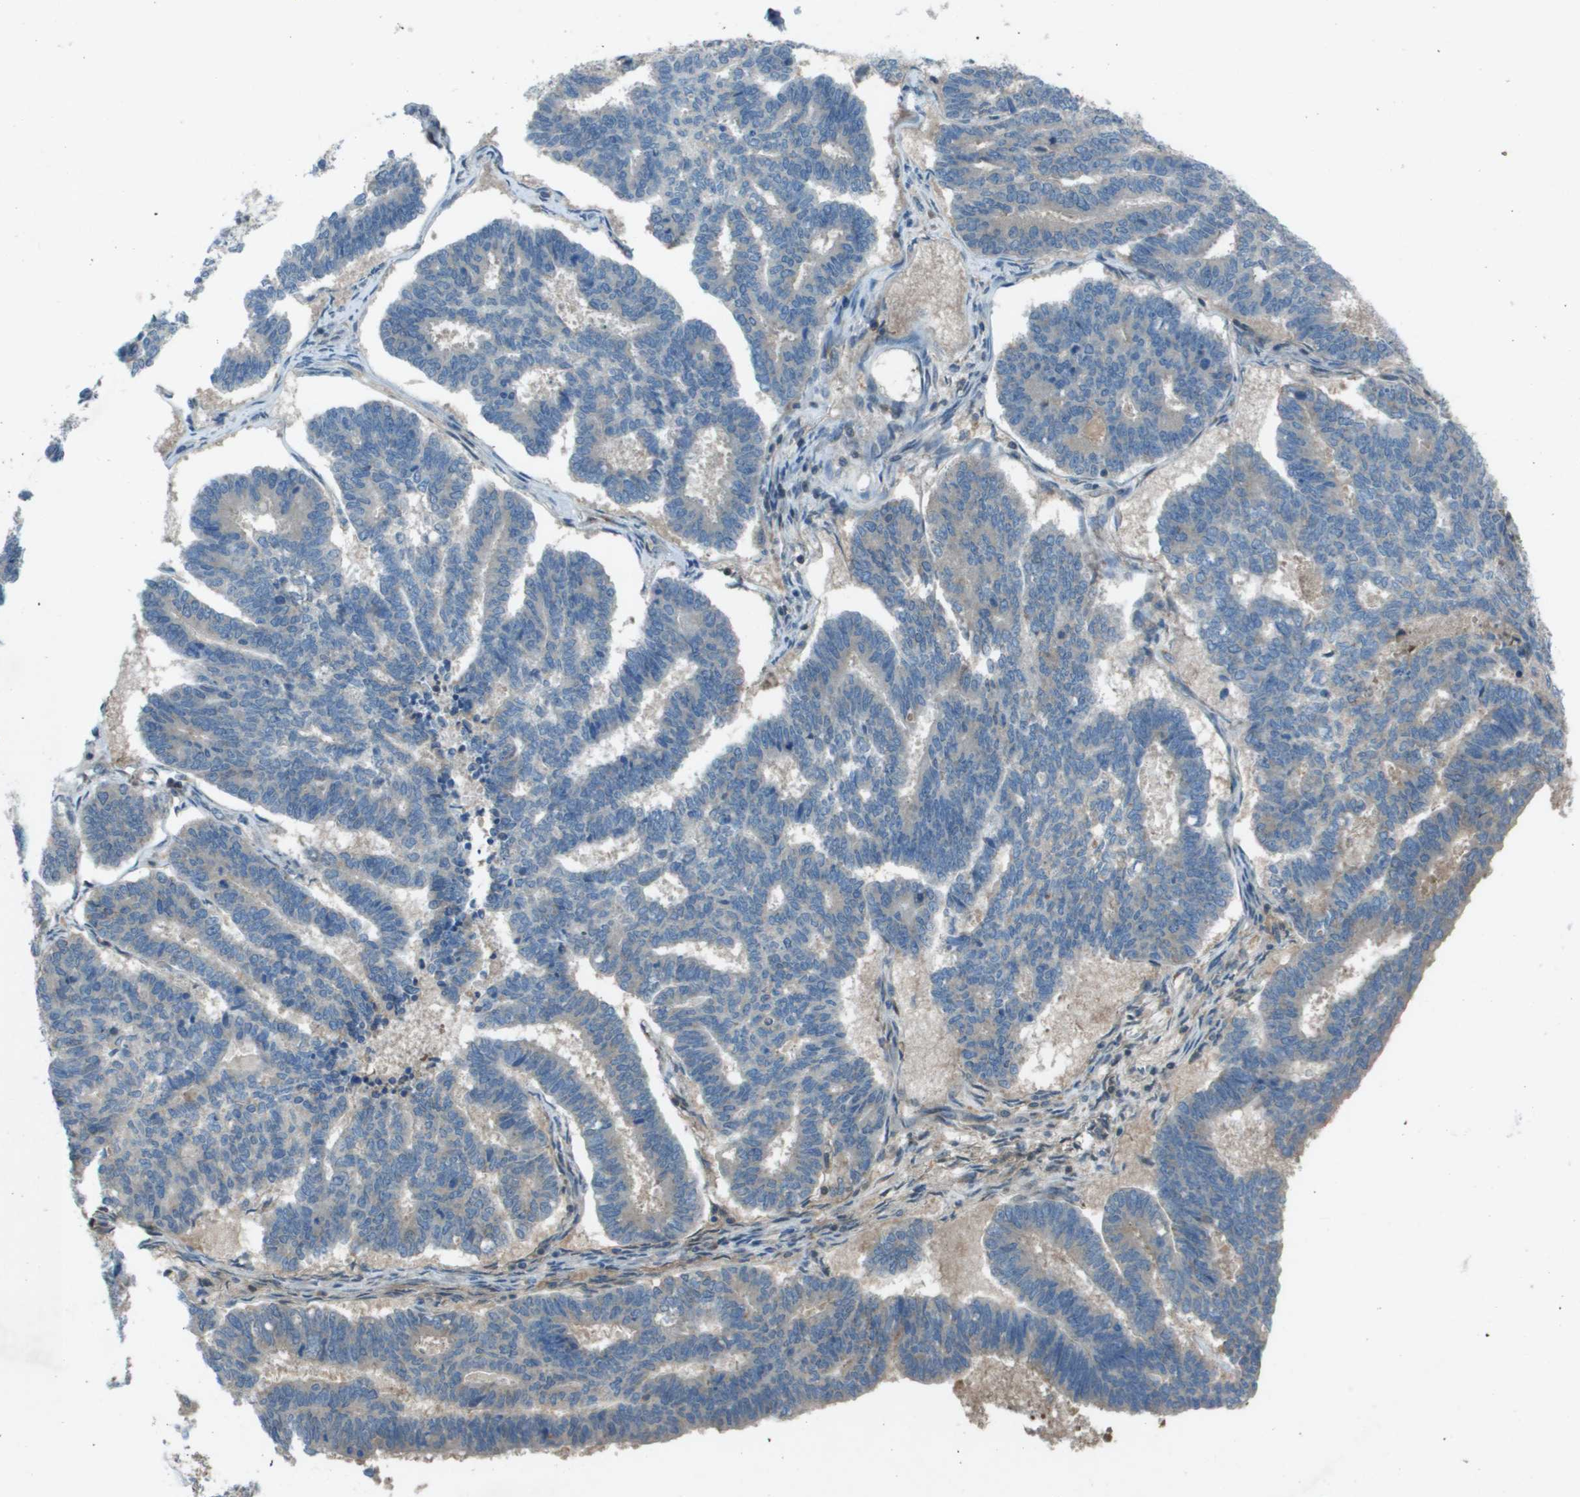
{"staining": {"intensity": "weak", "quantity": "25%-75%", "location": "cytoplasmic/membranous"}, "tissue": "endometrial cancer", "cell_type": "Tumor cells", "image_type": "cancer", "snomed": [{"axis": "morphology", "description": "Adenocarcinoma, NOS"}, {"axis": "topography", "description": "Endometrium"}], "caption": "Protein analysis of adenocarcinoma (endometrial) tissue demonstrates weak cytoplasmic/membranous staining in approximately 25%-75% of tumor cells. (IHC, brightfield microscopy, high magnification).", "gene": "CAMK4", "patient": {"sex": "female", "age": 70}}